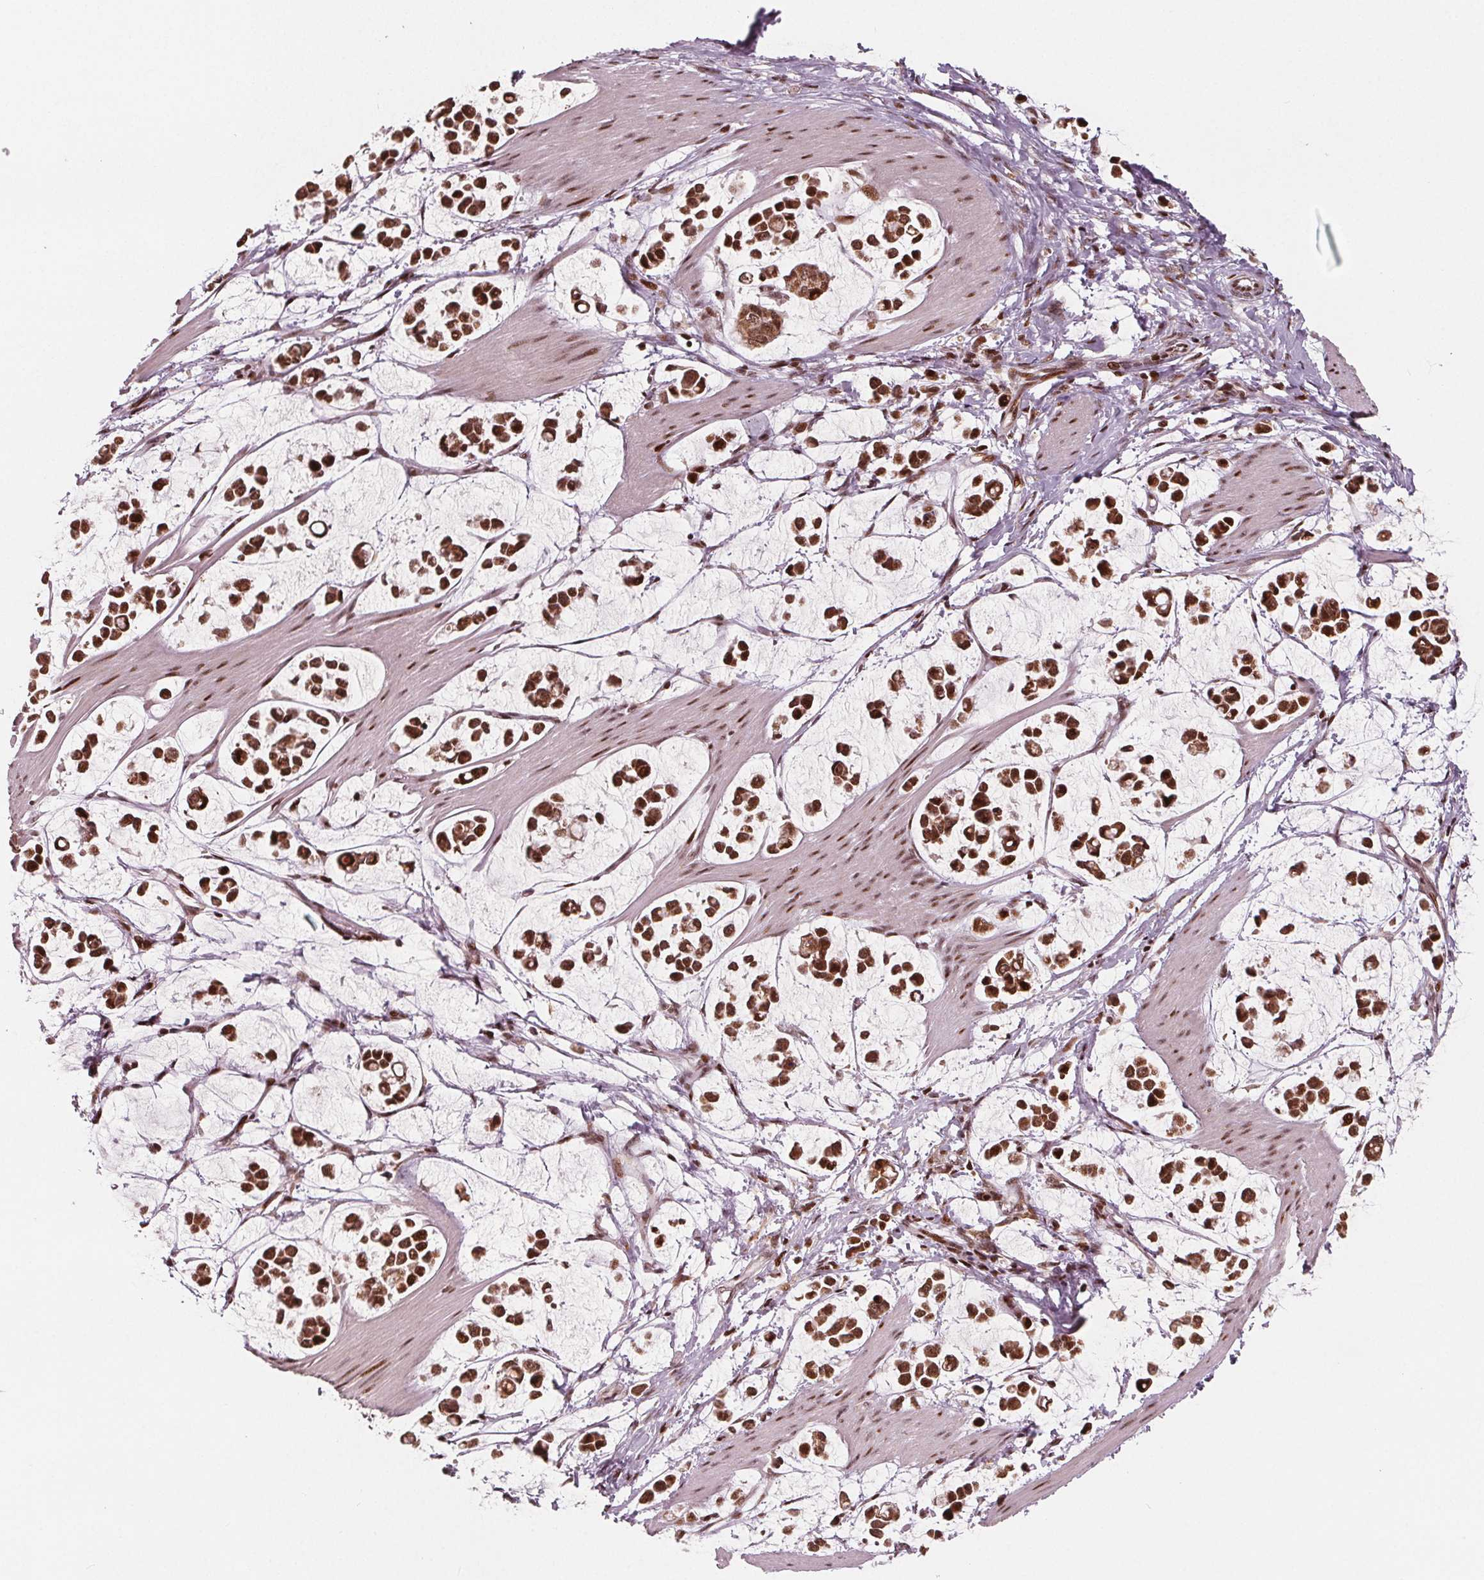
{"staining": {"intensity": "moderate", "quantity": ">75%", "location": "cytoplasmic/membranous,nuclear"}, "tissue": "stomach cancer", "cell_type": "Tumor cells", "image_type": "cancer", "snomed": [{"axis": "morphology", "description": "Adenocarcinoma, NOS"}, {"axis": "topography", "description": "Stomach"}], "caption": "The immunohistochemical stain shows moderate cytoplasmic/membranous and nuclear positivity in tumor cells of stomach adenocarcinoma tissue. (DAB (3,3'-diaminobenzidine) IHC, brown staining for protein, blue staining for nuclei).", "gene": "SNRNP35", "patient": {"sex": "male", "age": 82}}